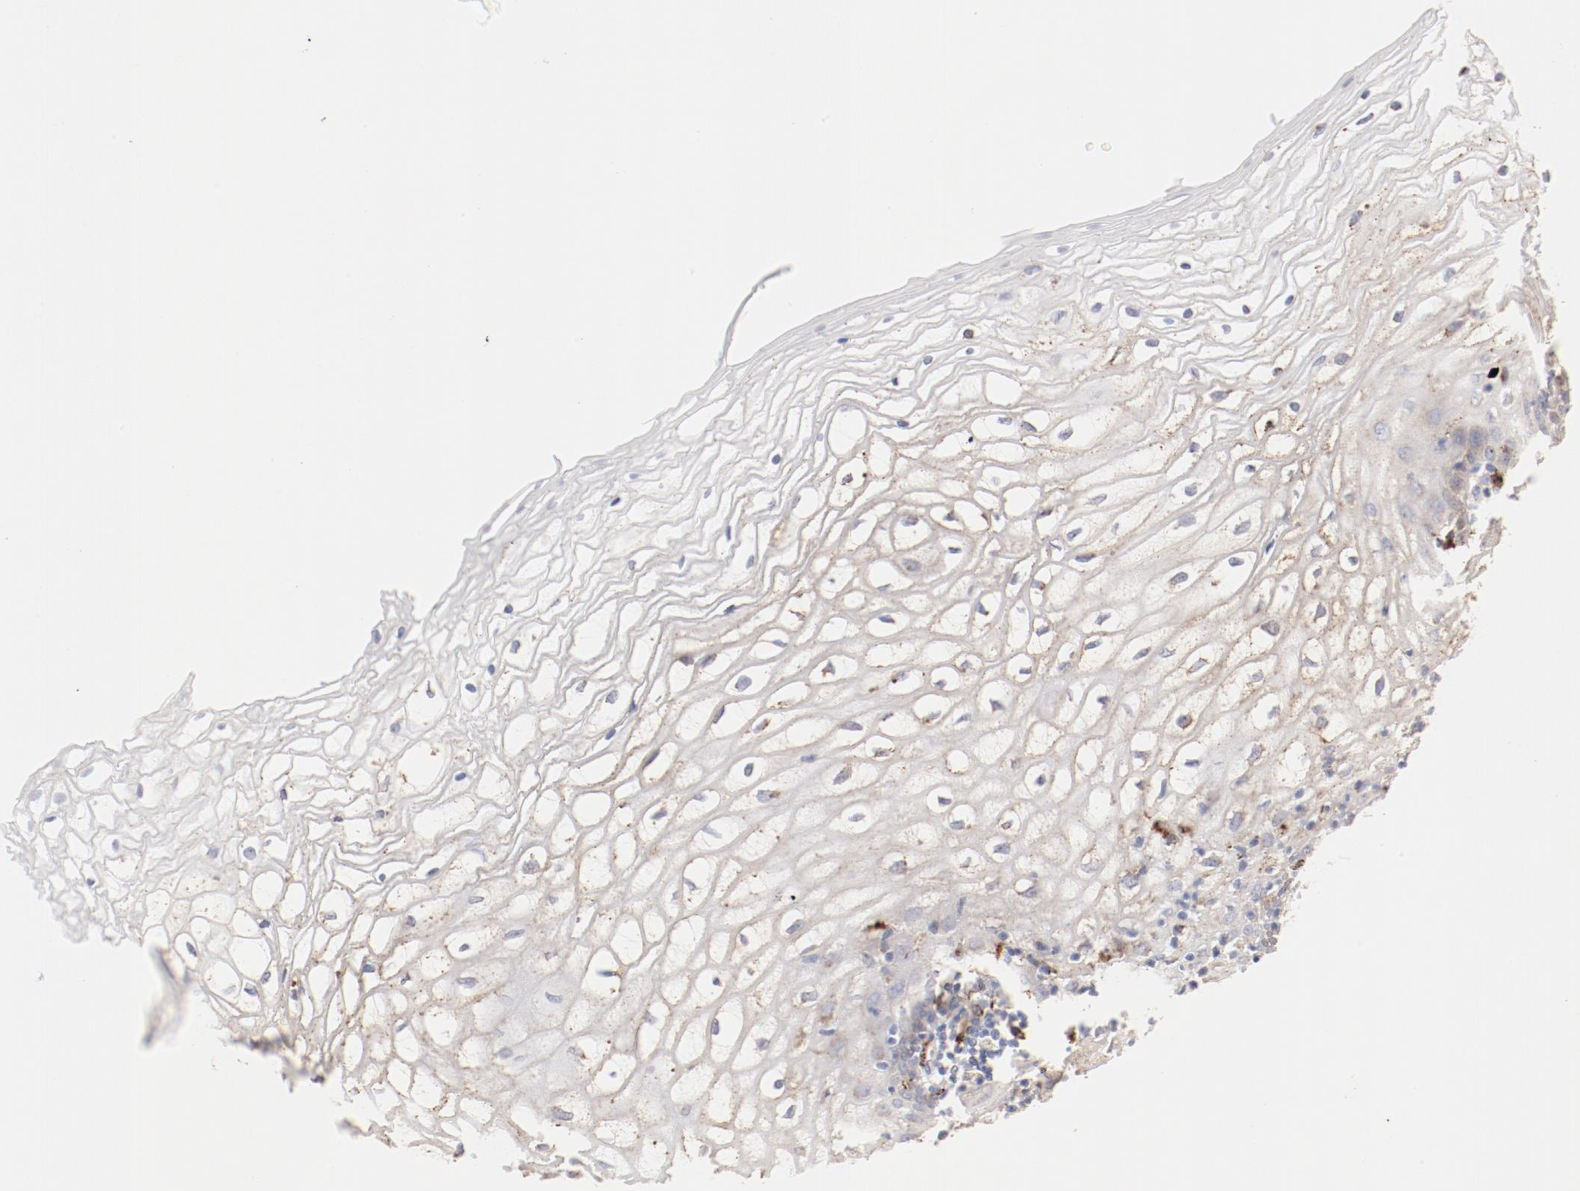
{"staining": {"intensity": "weak", "quantity": "<25%", "location": "cytoplasmic/membranous"}, "tissue": "vagina", "cell_type": "Squamous epithelial cells", "image_type": "normal", "snomed": [{"axis": "morphology", "description": "Normal tissue, NOS"}, {"axis": "topography", "description": "Vagina"}], "caption": "Squamous epithelial cells show no significant protein positivity in normal vagina.", "gene": "CTSH", "patient": {"sex": "female", "age": 34}}